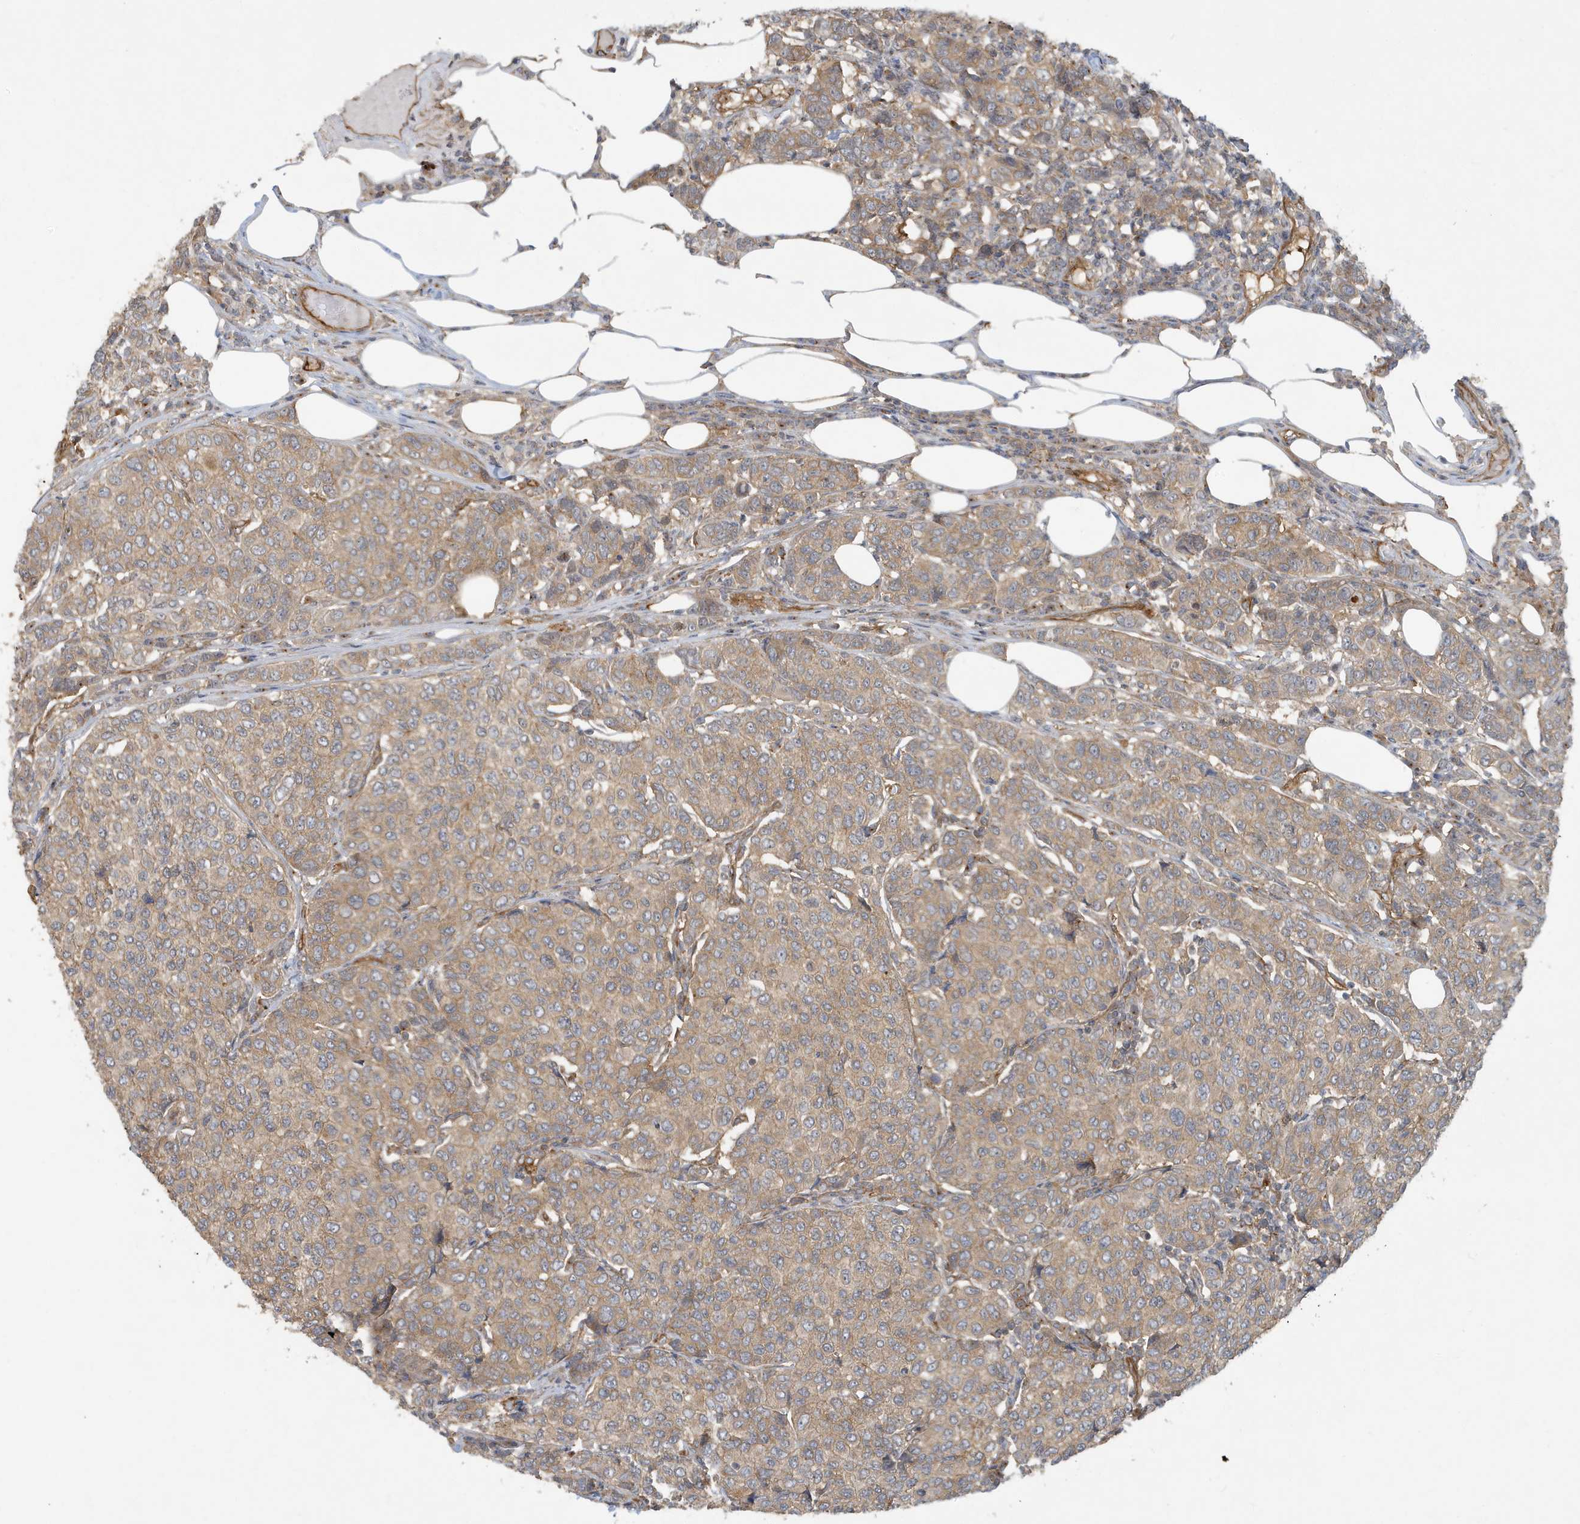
{"staining": {"intensity": "weak", "quantity": ">75%", "location": "cytoplasmic/membranous"}, "tissue": "breast cancer", "cell_type": "Tumor cells", "image_type": "cancer", "snomed": [{"axis": "morphology", "description": "Duct carcinoma"}, {"axis": "topography", "description": "Breast"}], "caption": "A photomicrograph of human breast cancer (infiltrating ductal carcinoma) stained for a protein reveals weak cytoplasmic/membranous brown staining in tumor cells.", "gene": "ATP23", "patient": {"sex": "female", "age": 55}}